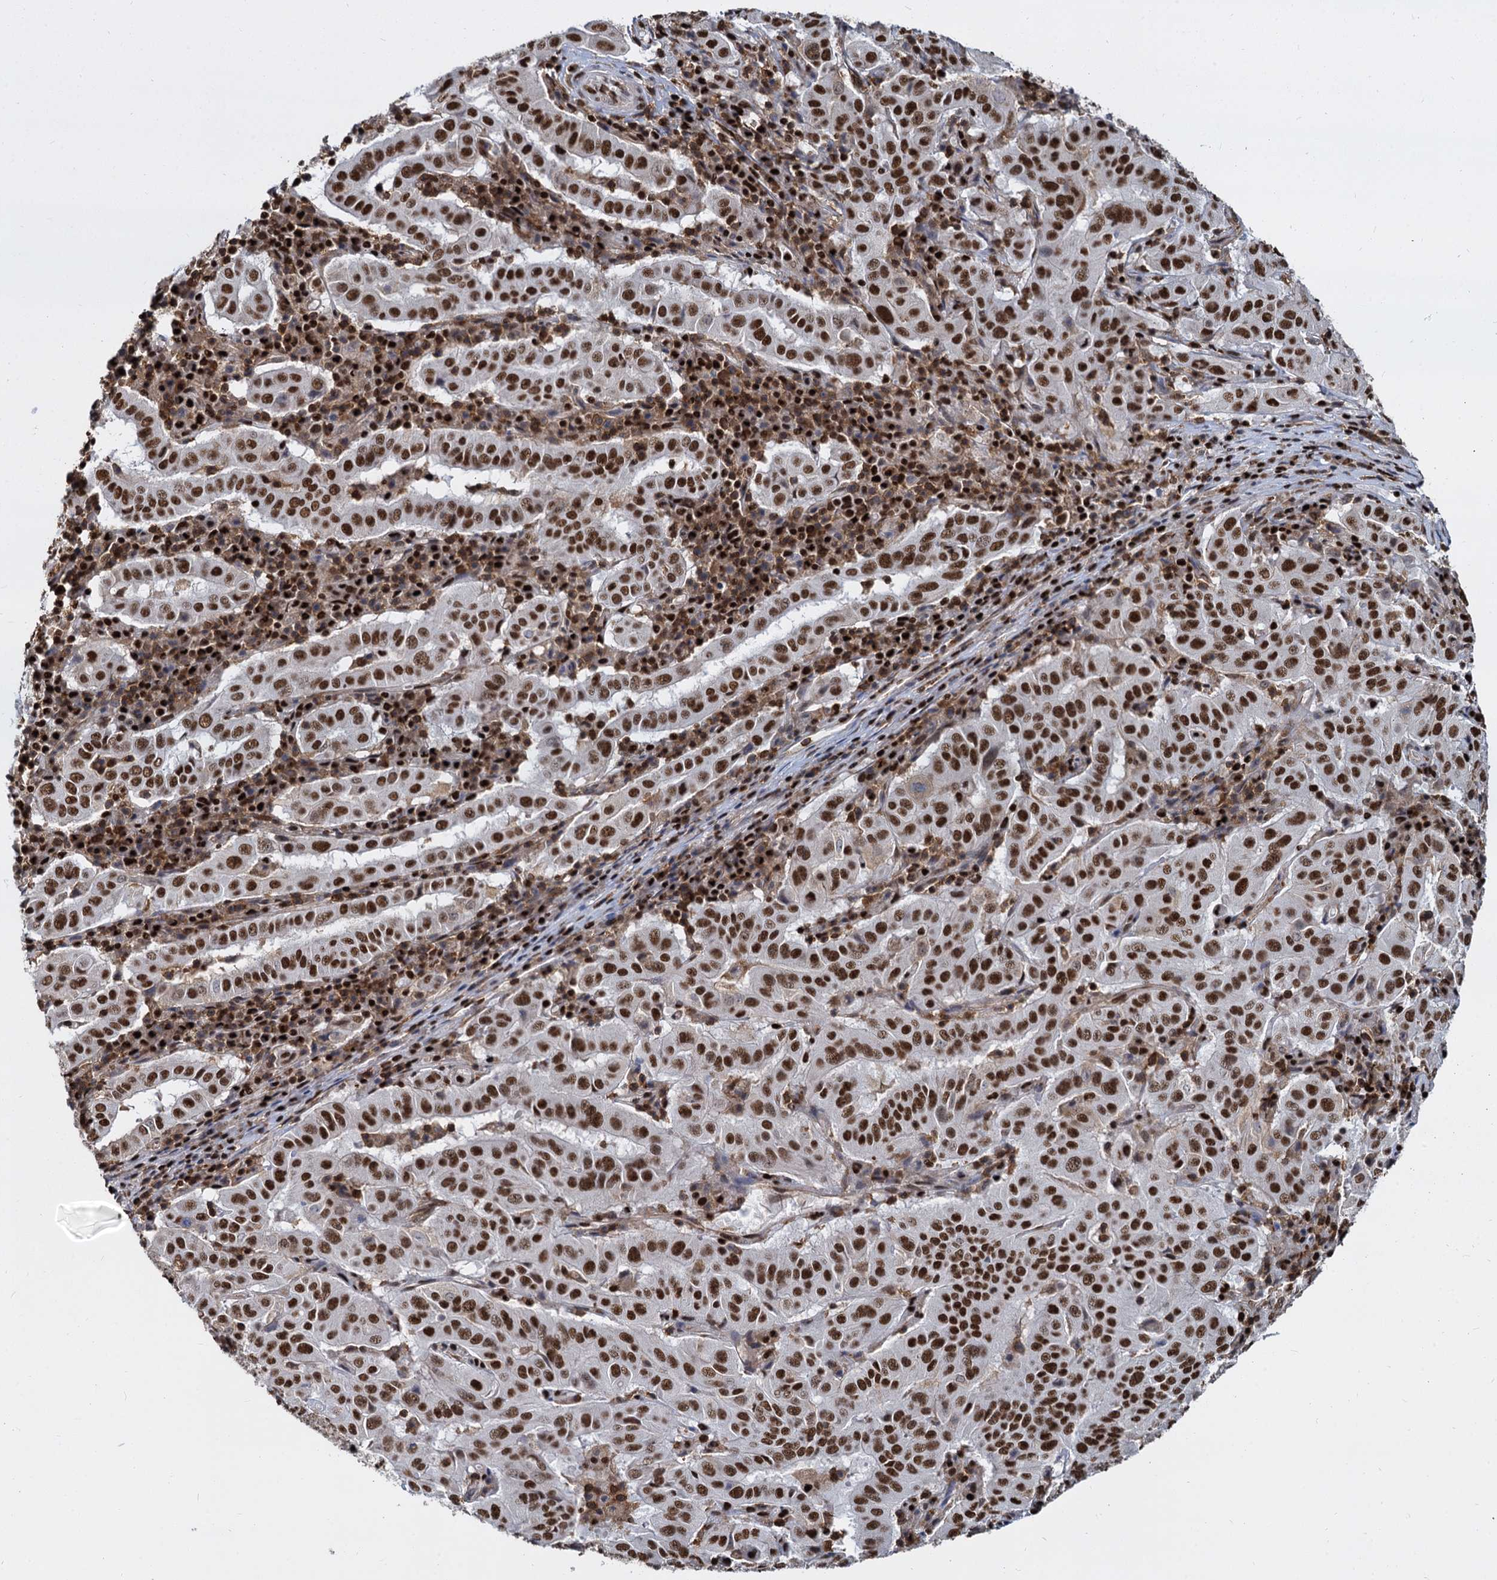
{"staining": {"intensity": "strong", "quantity": ">75%", "location": "nuclear"}, "tissue": "pancreatic cancer", "cell_type": "Tumor cells", "image_type": "cancer", "snomed": [{"axis": "morphology", "description": "Adenocarcinoma, NOS"}, {"axis": "topography", "description": "Pancreas"}], "caption": "Immunohistochemical staining of pancreatic cancer shows strong nuclear protein expression in about >75% of tumor cells. Using DAB (3,3'-diaminobenzidine) (brown) and hematoxylin (blue) stains, captured at high magnification using brightfield microscopy.", "gene": "DCPS", "patient": {"sex": "male", "age": 63}}